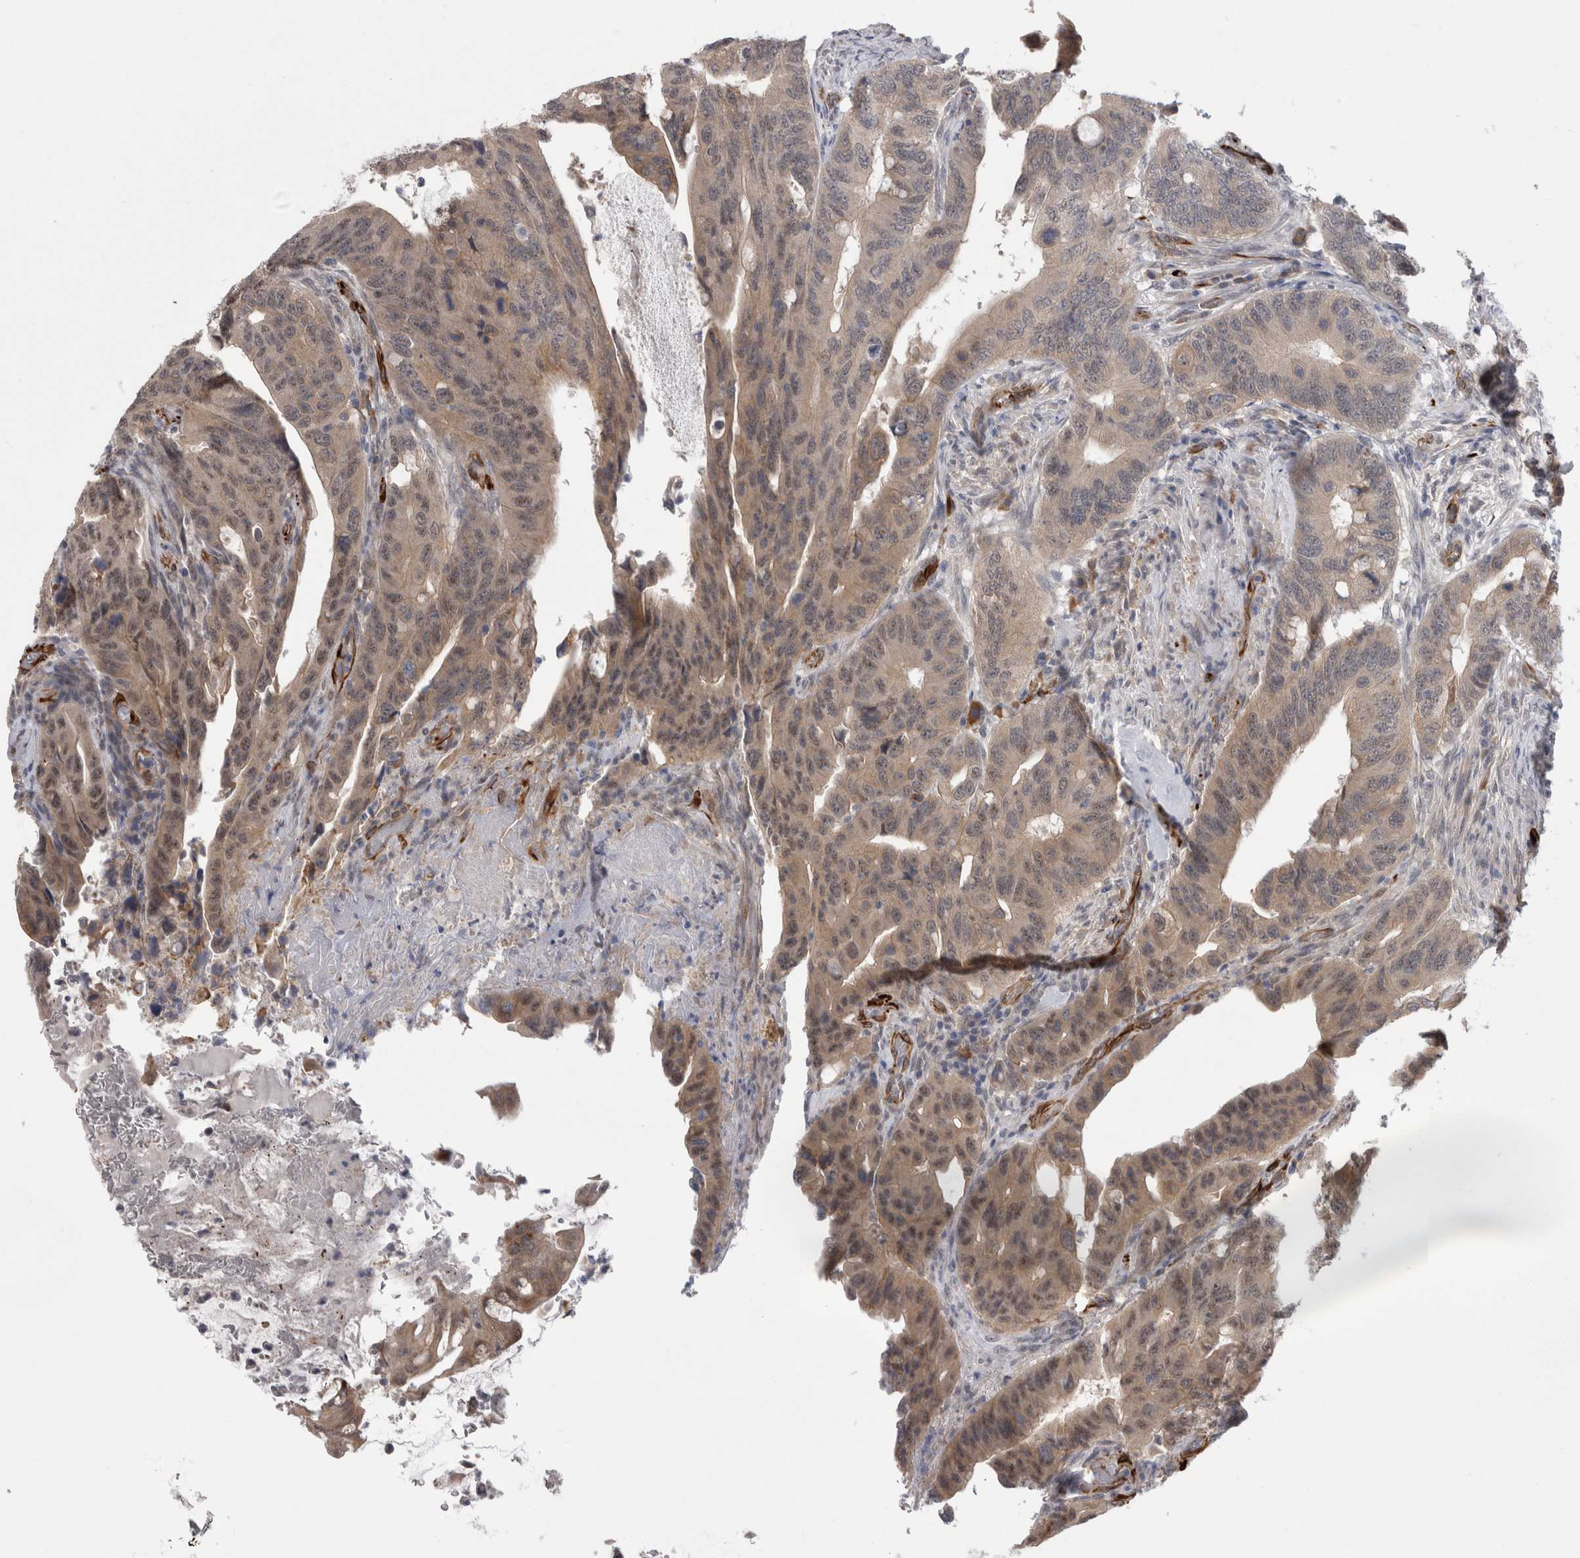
{"staining": {"intensity": "weak", "quantity": ">75%", "location": "cytoplasmic/membranous"}, "tissue": "colorectal cancer", "cell_type": "Tumor cells", "image_type": "cancer", "snomed": [{"axis": "morphology", "description": "Adenocarcinoma, NOS"}, {"axis": "topography", "description": "Colon"}], "caption": "This photomicrograph reveals immunohistochemistry staining of colorectal cancer (adenocarcinoma), with low weak cytoplasmic/membranous positivity in about >75% of tumor cells.", "gene": "FAM83H", "patient": {"sex": "male", "age": 71}}